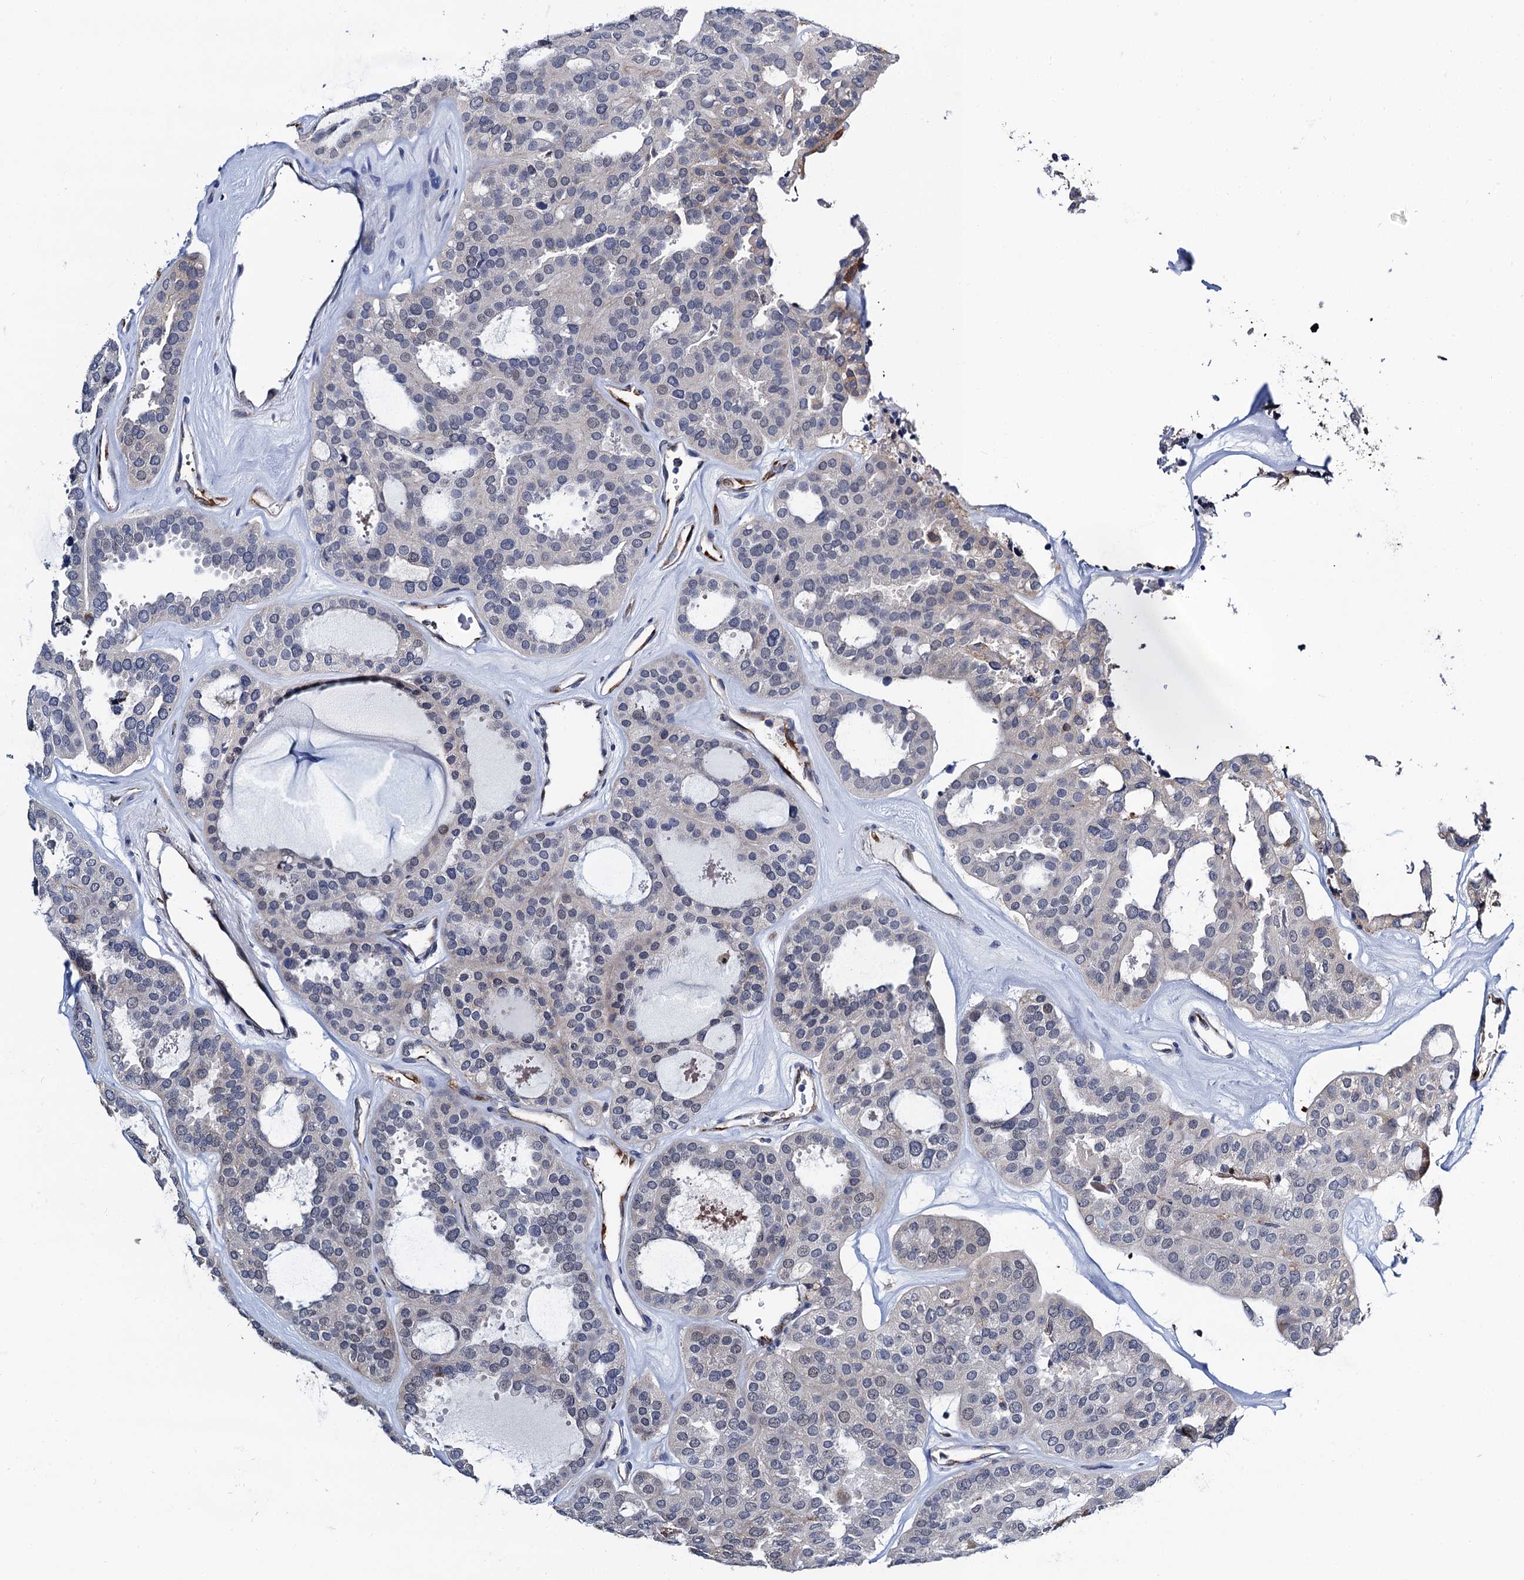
{"staining": {"intensity": "negative", "quantity": "none", "location": "none"}, "tissue": "thyroid cancer", "cell_type": "Tumor cells", "image_type": "cancer", "snomed": [{"axis": "morphology", "description": "Follicular adenoma carcinoma, NOS"}, {"axis": "topography", "description": "Thyroid gland"}], "caption": "A histopathology image of thyroid cancer stained for a protein exhibits no brown staining in tumor cells.", "gene": "SLC7A10", "patient": {"sex": "male", "age": 75}}